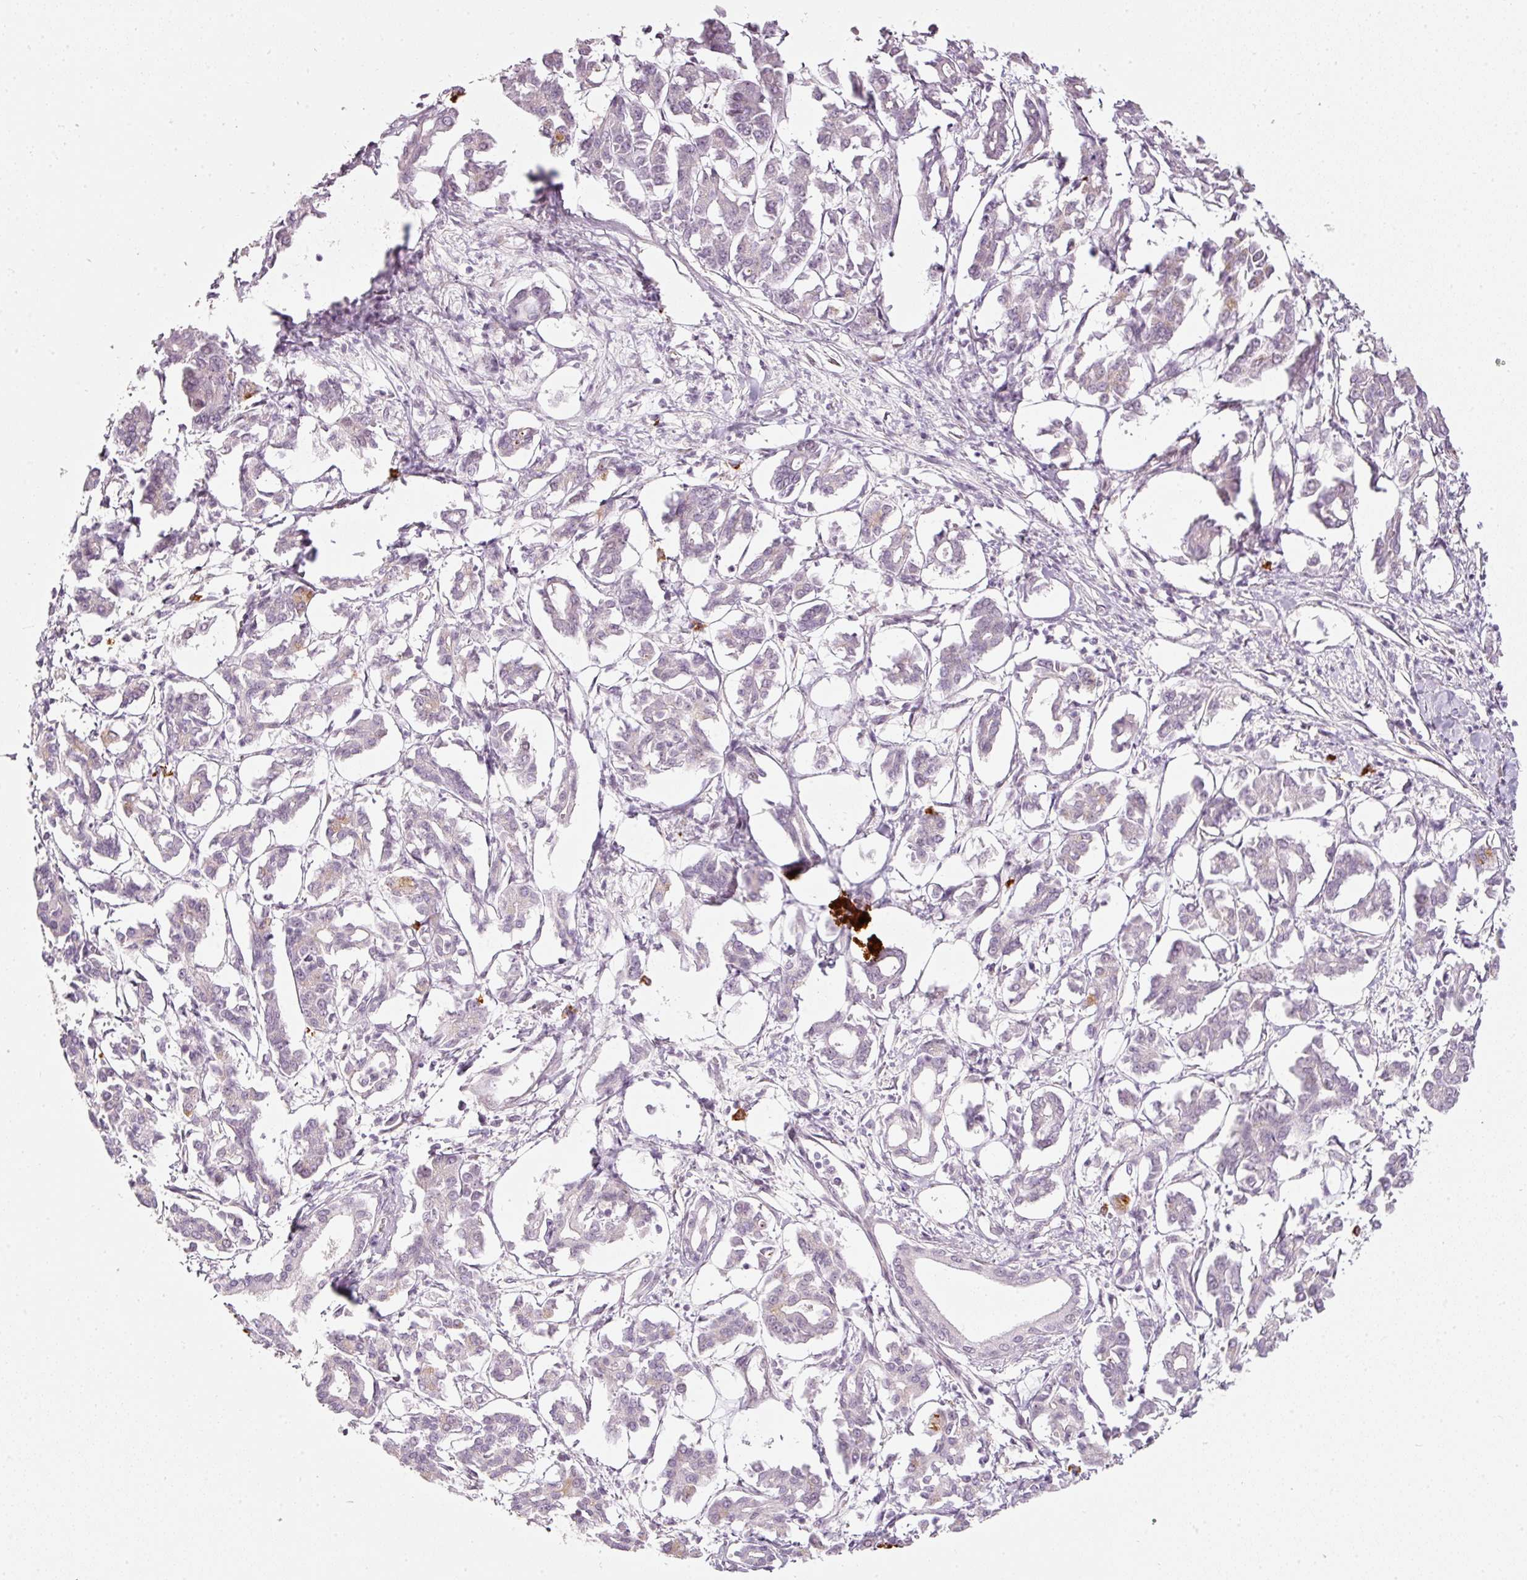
{"staining": {"intensity": "negative", "quantity": "none", "location": "none"}, "tissue": "pancreatic cancer", "cell_type": "Tumor cells", "image_type": "cancer", "snomed": [{"axis": "morphology", "description": "Adenocarcinoma, NOS"}, {"axis": "topography", "description": "Pancreas"}], "caption": "IHC micrograph of human pancreatic cancer stained for a protein (brown), which shows no positivity in tumor cells.", "gene": "MXRA8", "patient": {"sex": "male", "age": 61}}